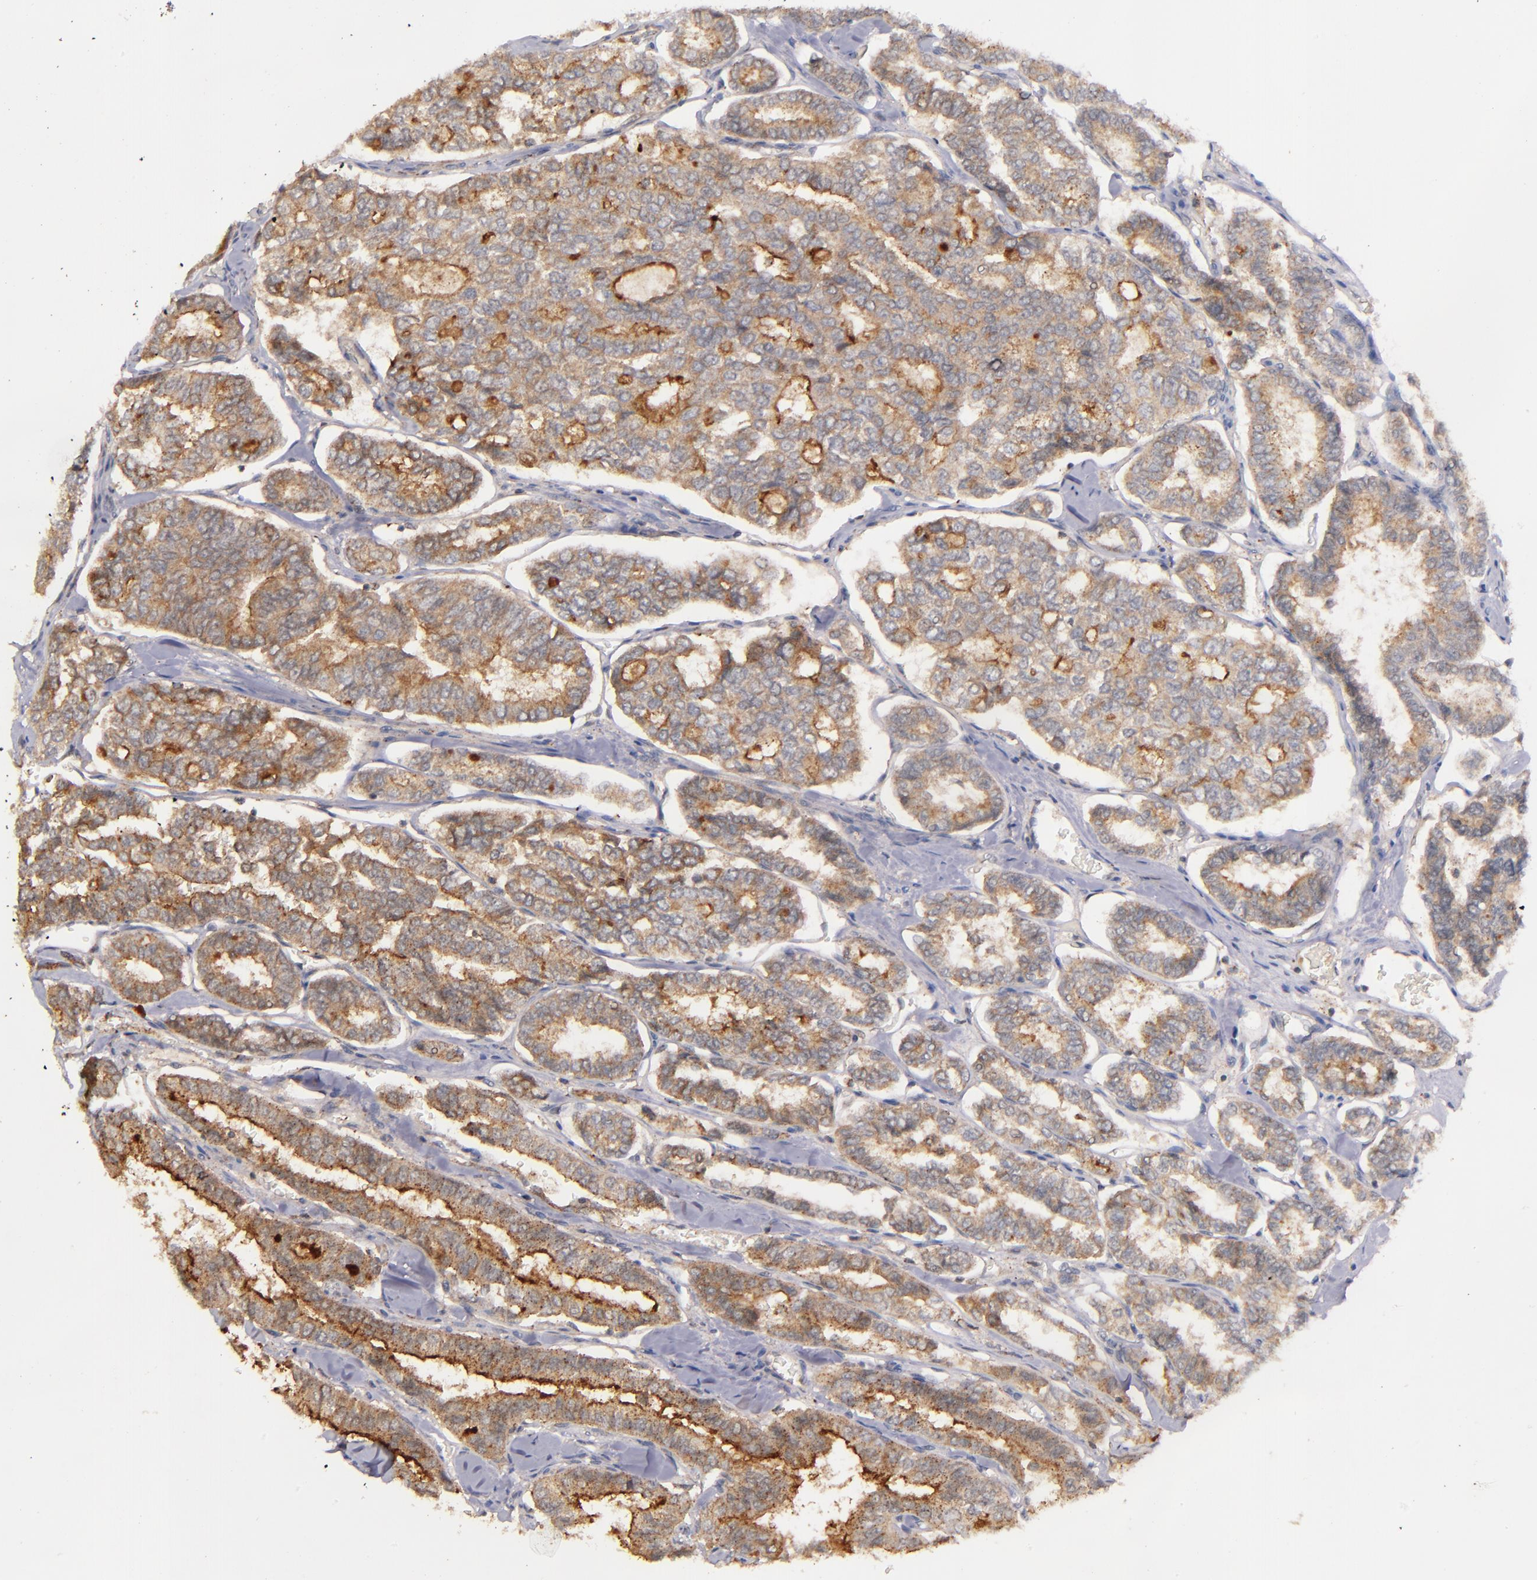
{"staining": {"intensity": "strong", "quantity": ">75%", "location": "cytoplasmic/membranous"}, "tissue": "thyroid cancer", "cell_type": "Tumor cells", "image_type": "cancer", "snomed": [{"axis": "morphology", "description": "Papillary adenocarcinoma, NOS"}, {"axis": "topography", "description": "Thyroid gland"}], "caption": "The immunohistochemical stain labels strong cytoplasmic/membranous staining in tumor cells of thyroid cancer tissue.", "gene": "SYP", "patient": {"sex": "female", "age": 35}}